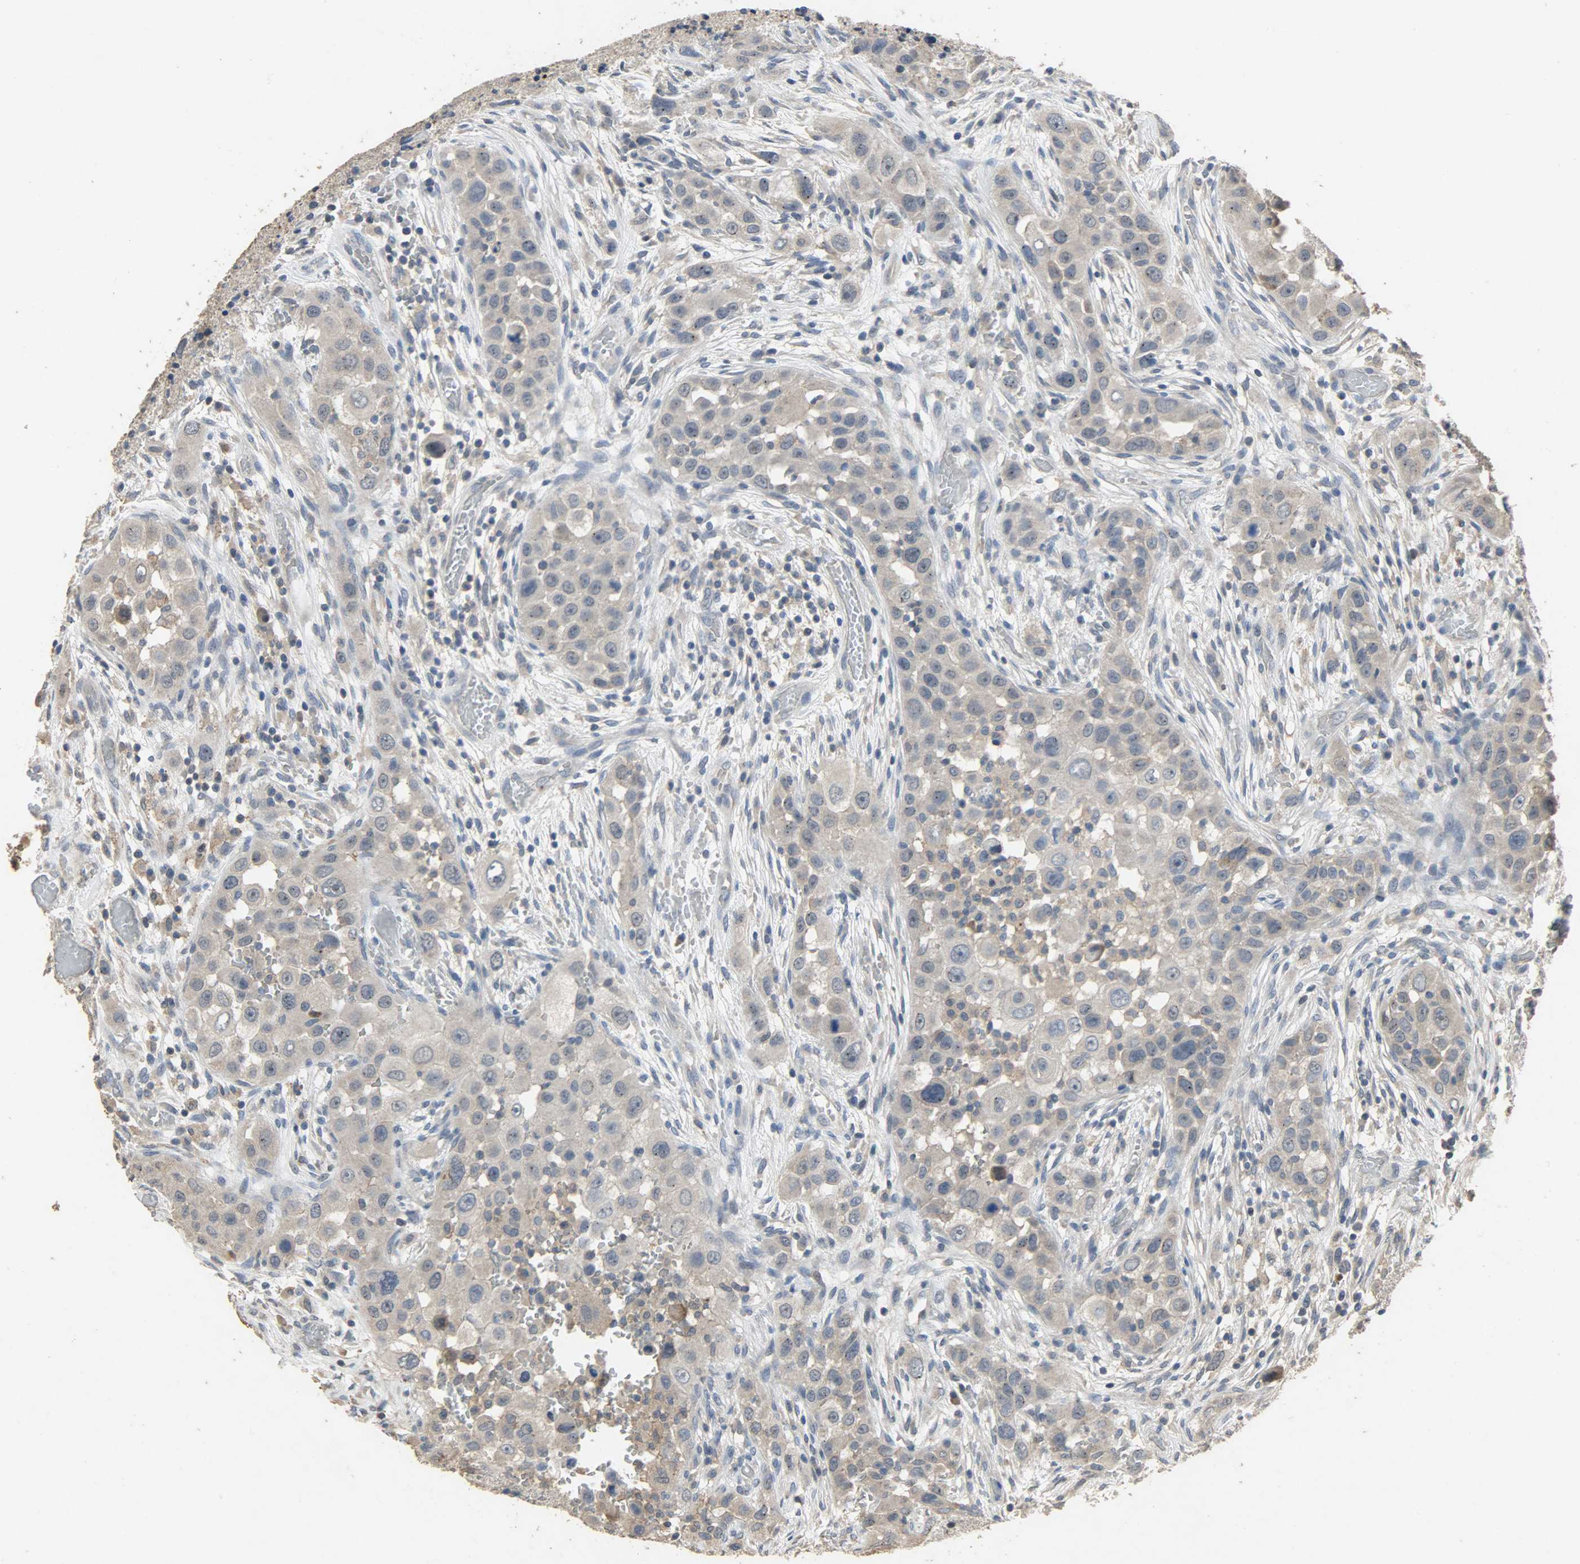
{"staining": {"intensity": "weak", "quantity": ">75%", "location": "cytoplasmic/membranous"}, "tissue": "head and neck cancer", "cell_type": "Tumor cells", "image_type": "cancer", "snomed": [{"axis": "morphology", "description": "Carcinoma, NOS"}, {"axis": "topography", "description": "Head-Neck"}], "caption": "Immunohistochemistry of head and neck cancer (carcinoma) demonstrates low levels of weak cytoplasmic/membranous expression in approximately >75% of tumor cells.", "gene": "CDKN2C", "patient": {"sex": "male", "age": 87}}